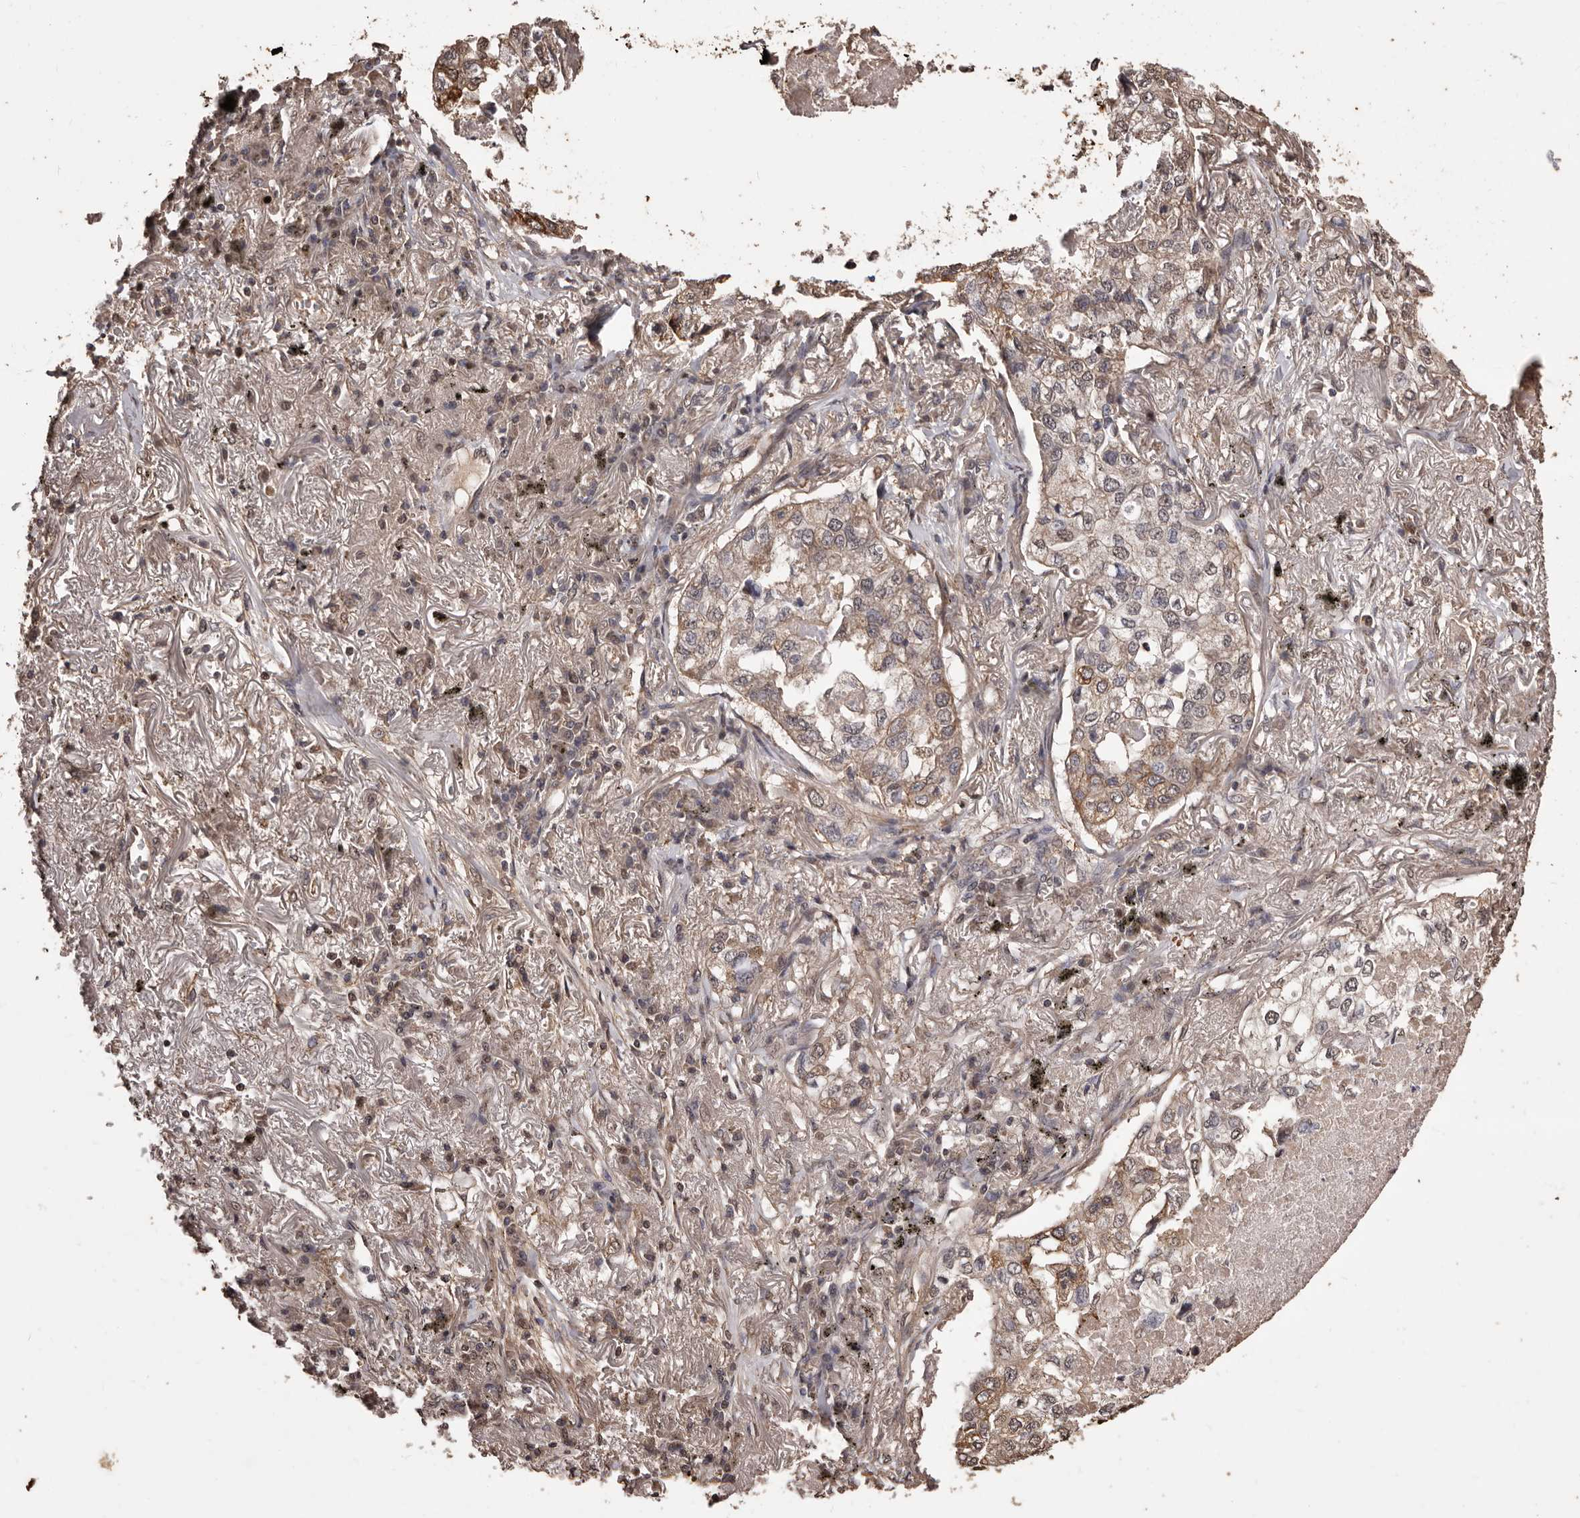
{"staining": {"intensity": "weak", "quantity": "25%-75%", "location": "cytoplasmic/membranous"}, "tissue": "lung cancer", "cell_type": "Tumor cells", "image_type": "cancer", "snomed": [{"axis": "morphology", "description": "Adenocarcinoma, NOS"}, {"axis": "topography", "description": "Lung"}], "caption": "An immunohistochemistry (IHC) histopathology image of tumor tissue is shown. Protein staining in brown shows weak cytoplasmic/membranous positivity in lung cancer (adenocarcinoma) within tumor cells.", "gene": "NAV1", "patient": {"sex": "male", "age": 65}}